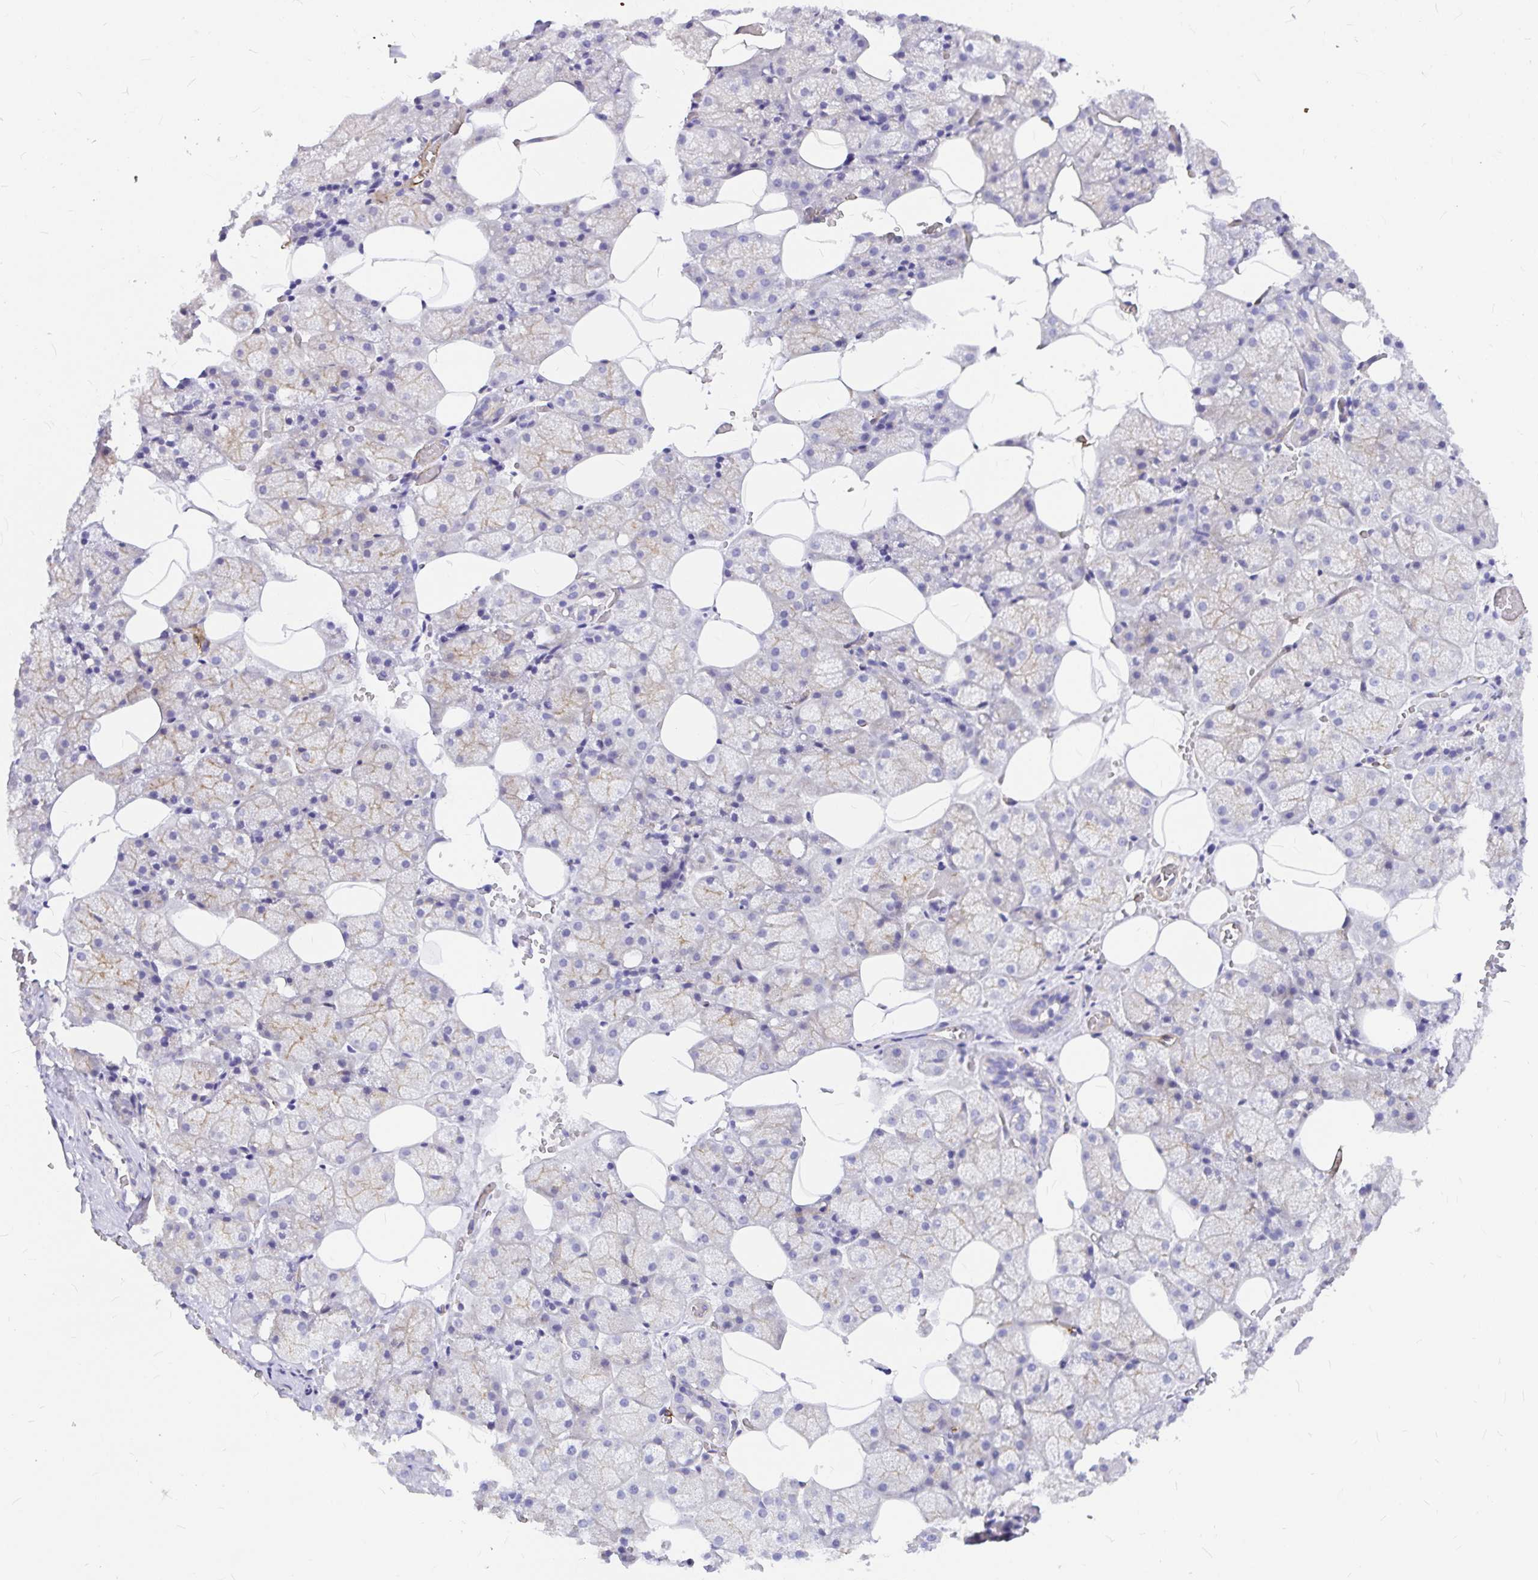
{"staining": {"intensity": "weak", "quantity": "25%-75%", "location": "cytoplasmic/membranous"}, "tissue": "salivary gland", "cell_type": "Glandular cells", "image_type": "normal", "snomed": [{"axis": "morphology", "description": "Normal tissue, NOS"}, {"axis": "topography", "description": "Salivary gland"}, {"axis": "topography", "description": "Peripheral nerve tissue"}], "caption": "DAB immunohistochemical staining of unremarkable salivary gland displays weak cytoplasmic/membranous protein positivity in approximately 25%-75% of glandular cells. The protein is stained brown, and the nuclei are stained in blue (DAB (3,3'-diaminobenzidine) IHC with brightfield microscopy, high magnification).", "gene": "MYO1B", "patient": {"sex": "male", "age": 38}}